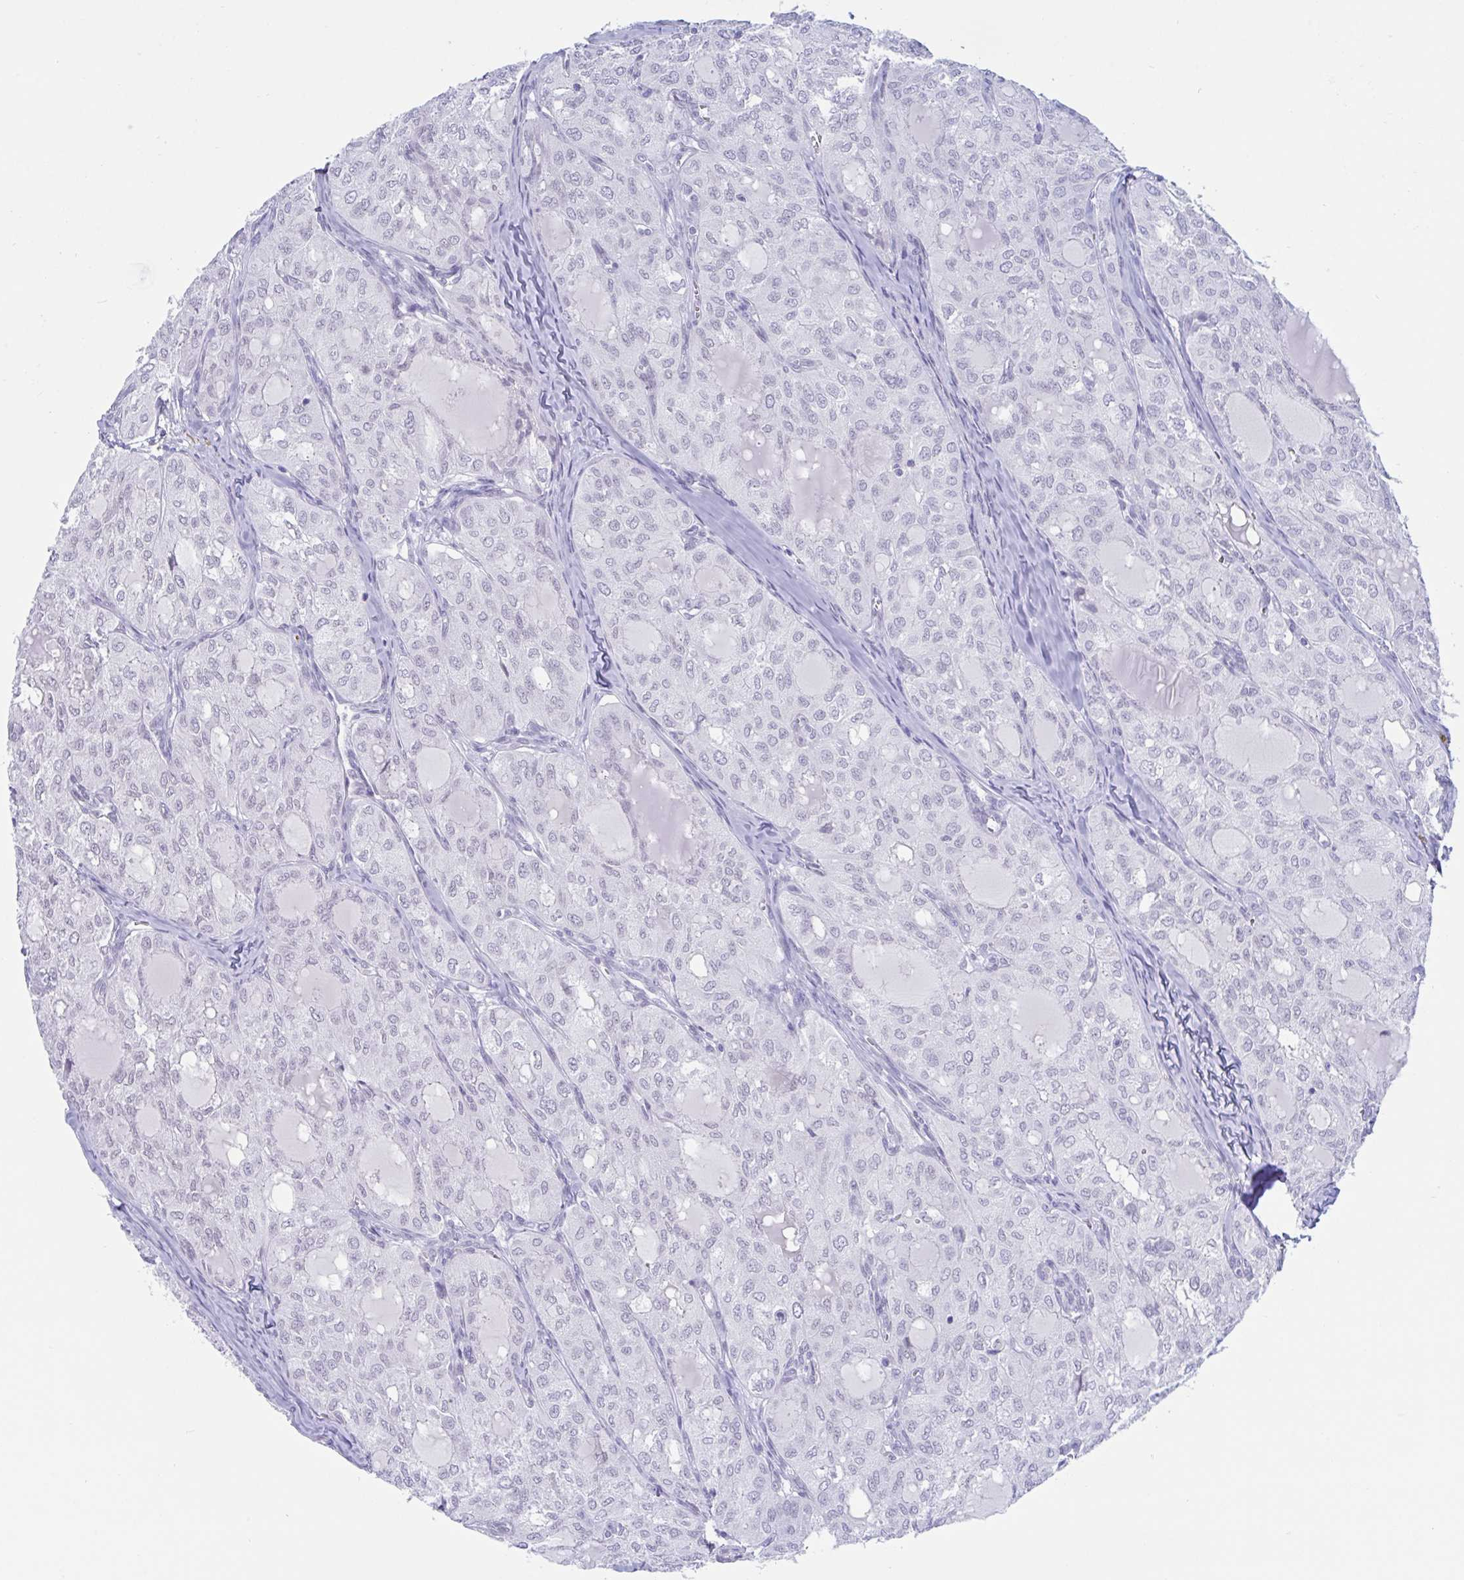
{"staining": {"intensity": "negative", "quantity": "none", "location": "none"}, "tissue": "thyroid cancer", "cell_type": "Tumor cells", "image_type": "cancer", "snomed": [{"axis": "morphology", "description": "Follicular adenoma carcinoma, NOS"}, {"axis": "topography", "description": "Thyroid gland"}], "caption": "The photomicrograph demonstrates no staining of tumor cells in follicular adenoma carcinoma (thyroid). (Brightfield microscopy of DAB (3,3'-diaminobenzidine) immunohistochemistry (IHC) at high magnification).", "gene": "CDX4", "patient": {"sex": "male", "age": 75}}